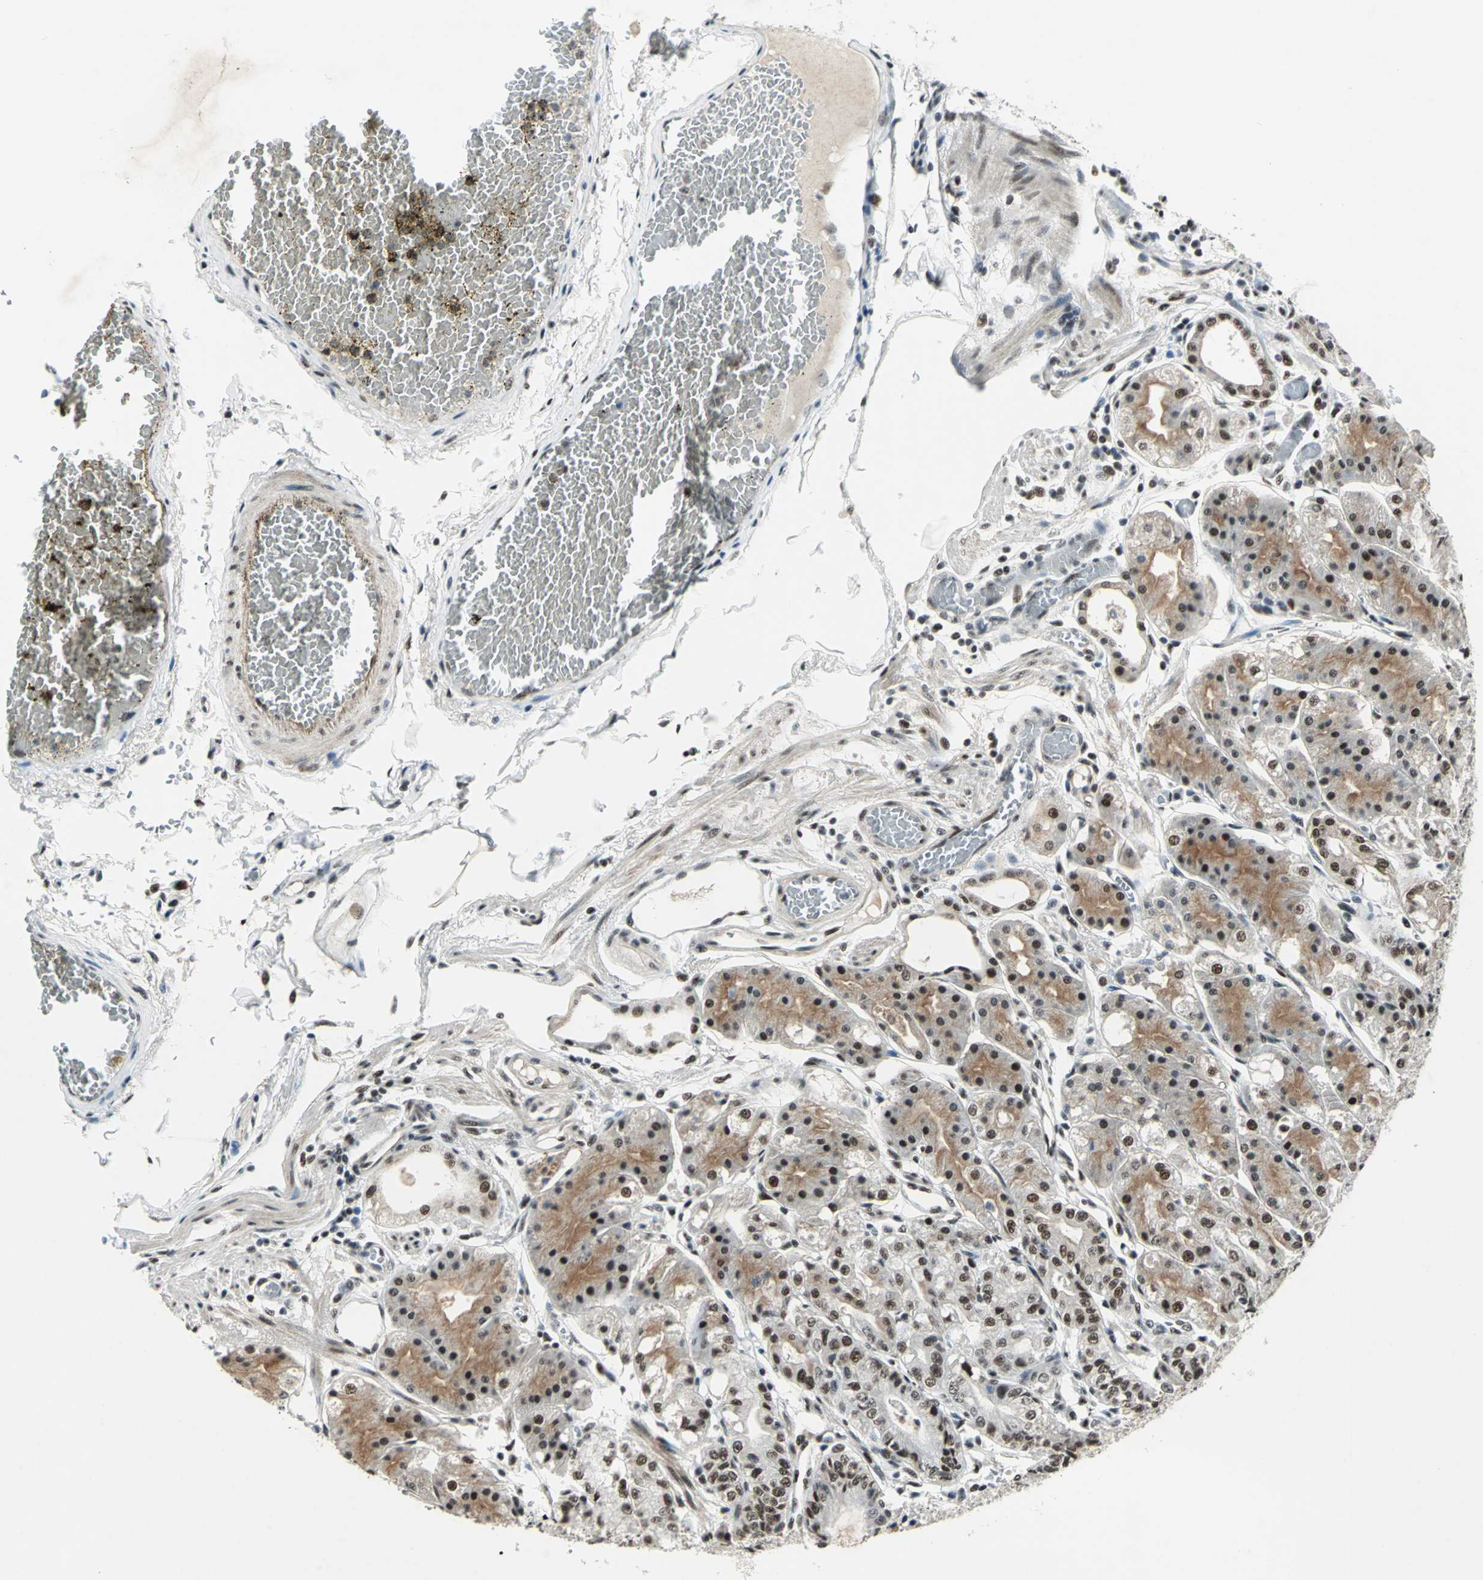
{"staining": {"intensity": "strong", "quantity": ">75%", "location": "cytoplasmic/membranous,nuclear"}, "tissue": "stomach", "cell_type": "Glandular cells", "image_type": "normal", "snomed": [{"axis": "morphology", "description": "Normal tissue, NOS"}, {"axis": "topography", "description": "Stomach, lower"}], "caption": "A high-resolution micrograph shows immunohistochemistry staining of normal stomach, which demonstrates strong cytoplasmic/membranous,nuclear expression in approximately >75% of glandular cells.", "gene": "KAT6B", "patient": {"sex": "male", "age": 71}}